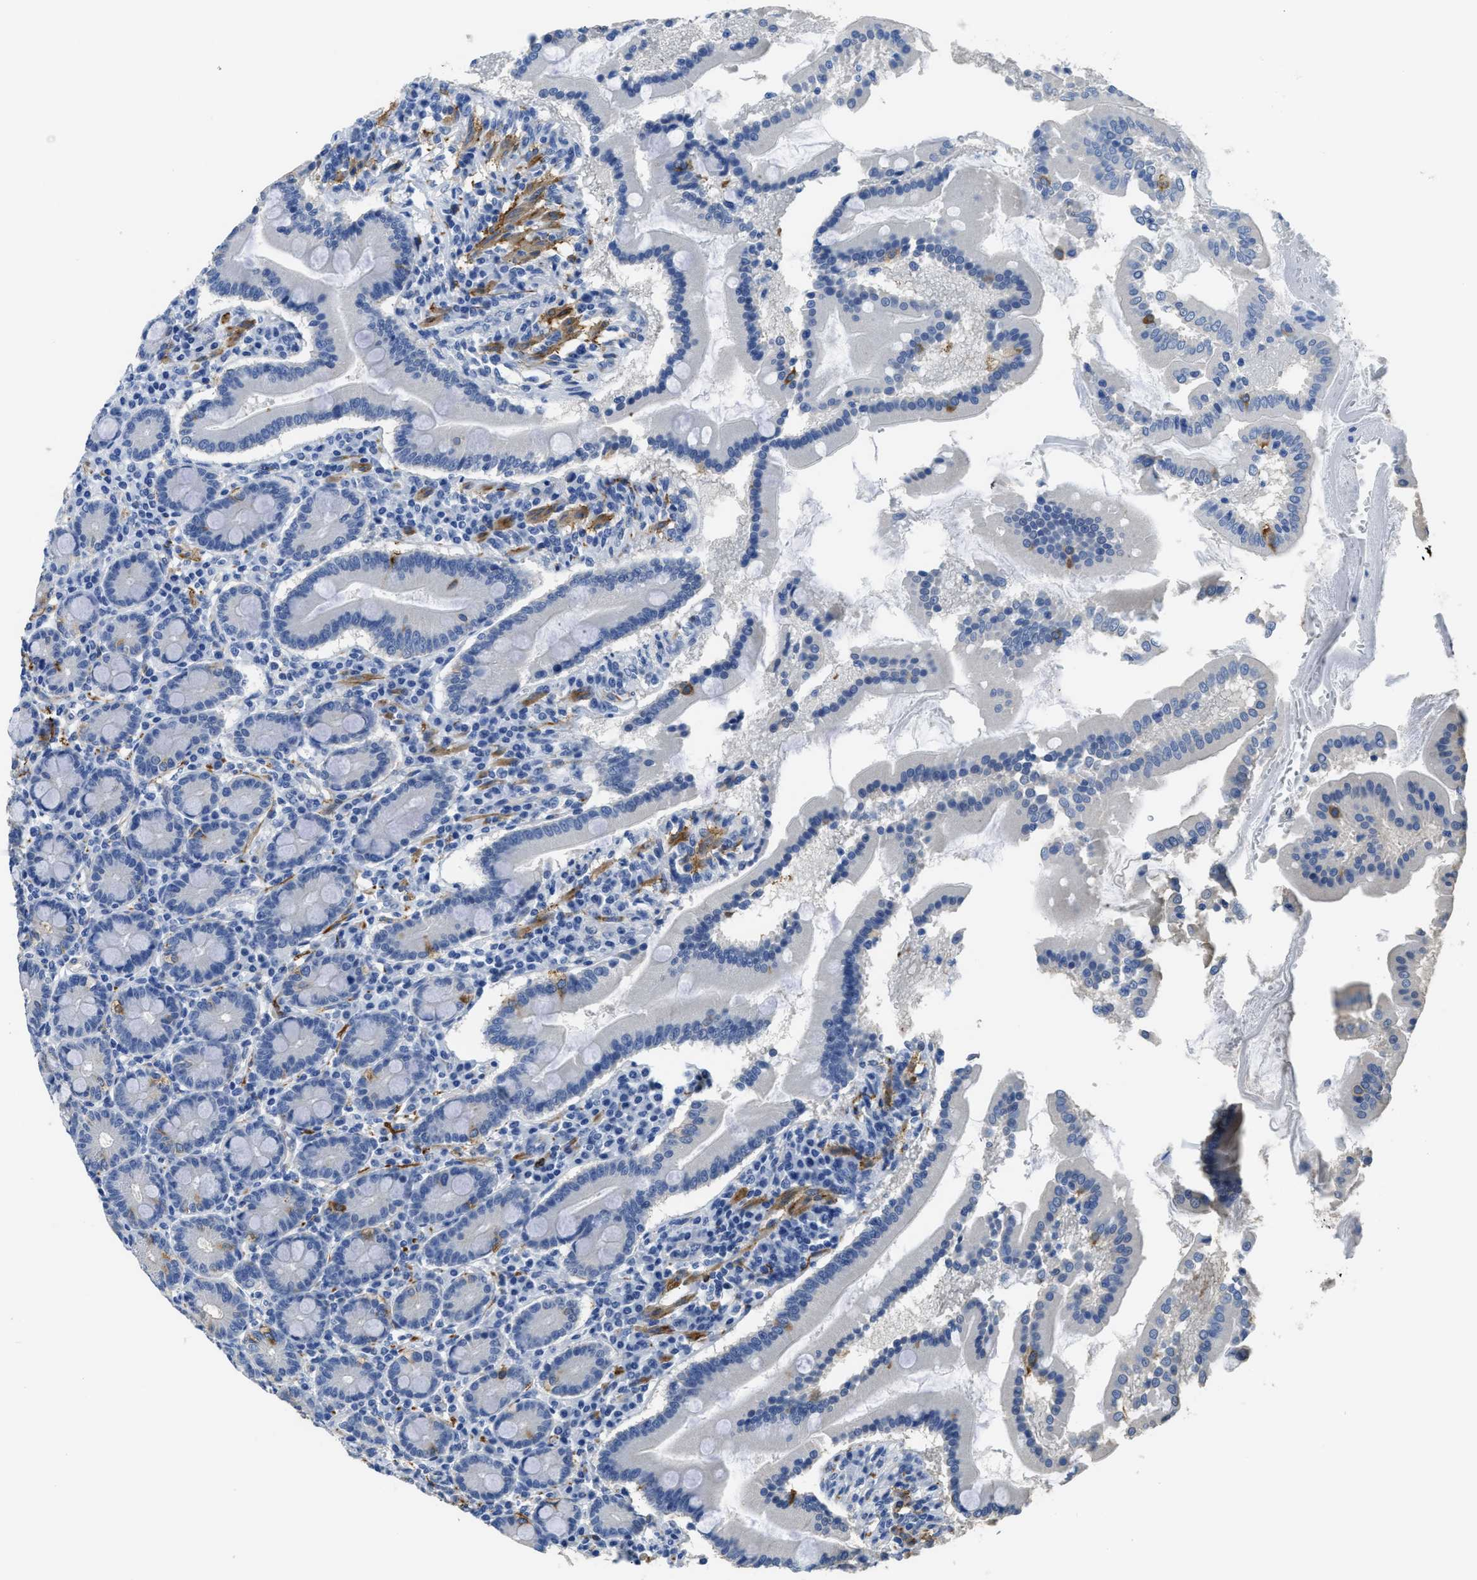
{"staining": {"intensity": "negative", "quantity": "none", "location": "none"}, "tissue": "duodenum", "cell_type": "Glandular cells", "image_type": "normal", "snomed": [{"axis": "morphology", "description": "Normal tissue, NOS"}, {"axis": "topography", "description": "Duodenum"}], "caption": "There is no significant positivity in glandular cells of duodenum. (Brightfield microscopy of DAB immunohistochemistry at high magnification).", "gene": "ZSWIM5", "patient": {"sex": "male", "age": 50}}